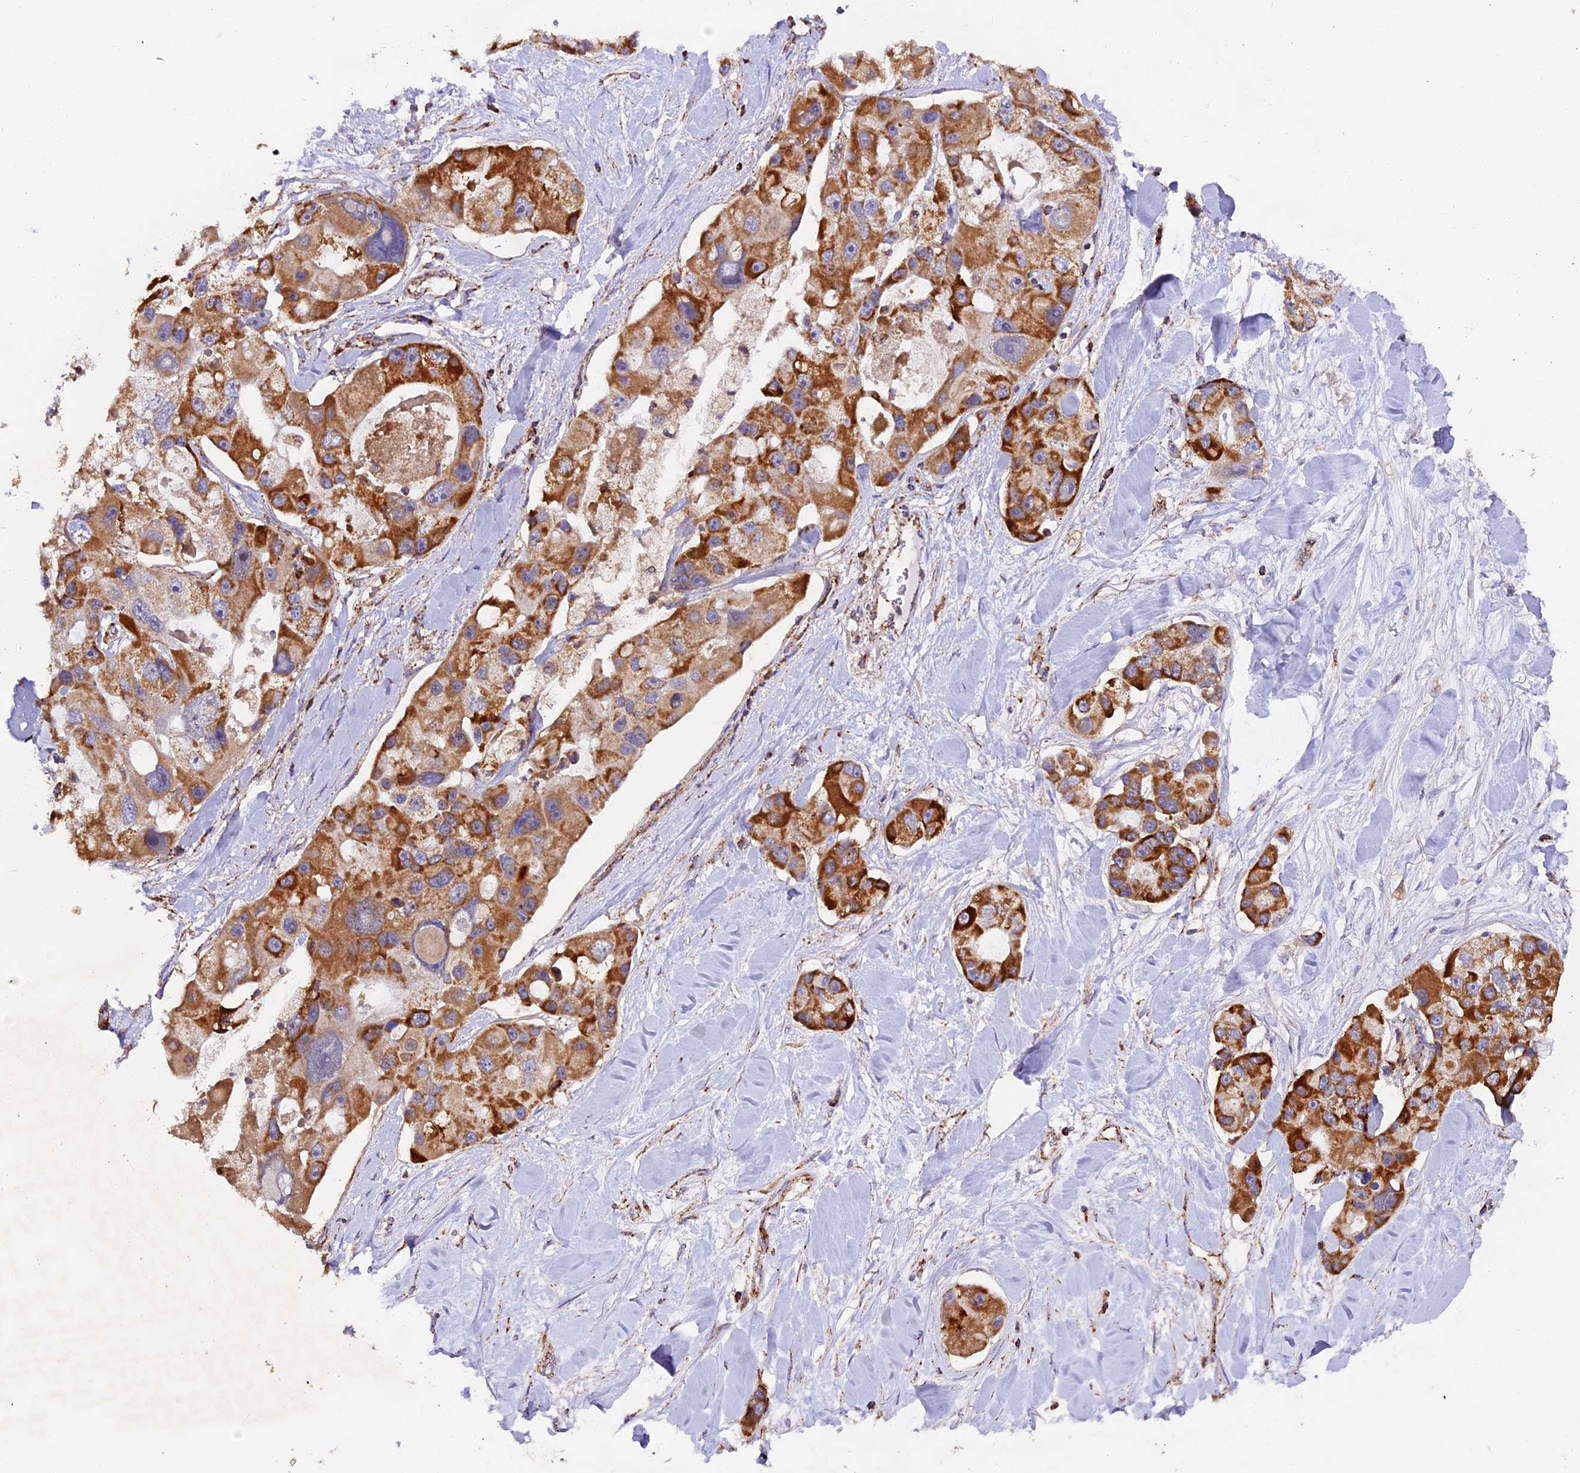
{"staining": {"intensity": "strong", "quantity": ">75%", "location": "cytoplasmic/membranous"}, "tissue": "lung cancer", "cell_type": "Tumor cells", "image_type": "cancer", "snomed": [{"axis": "morphology", "description": "Adenocarcinoma, NOS"}, {"axis": "topography", "description": "Lung"}], "caption": "Immunohistochemistry (DAB (3,3'-diaminobenzidine)) staining of lung cancer demonstrates strong cytoplasmic/membranous protein positivity in about >75% of tumor cells. (DAB IHC, brown staining for protein, blue staining for nuclei).", "gene": "NDUFA8", "patient": {"sex": "female", "age": 54}}